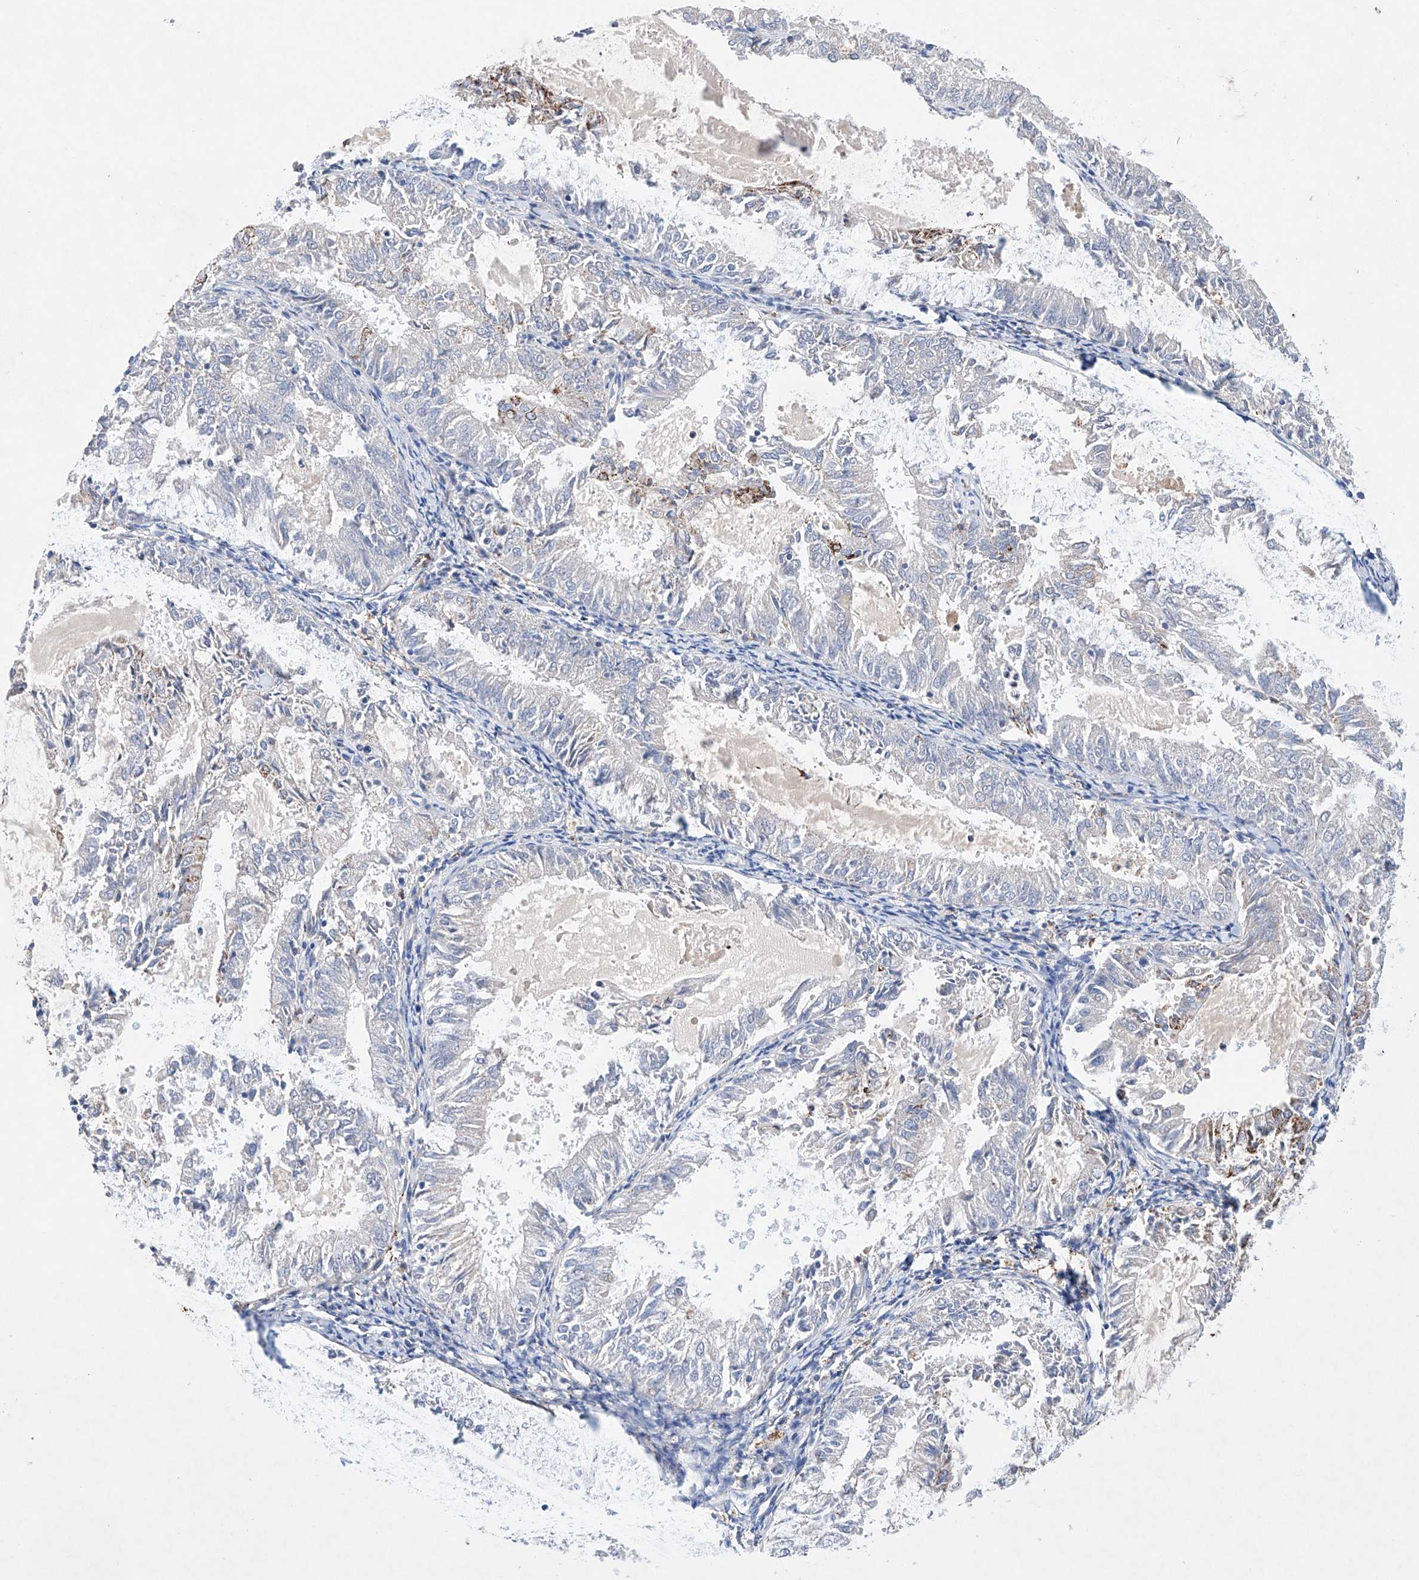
{"staining": {"intensity": "negative", "quantity": "none", "location": "none"}, "tissue": "endometrial cancer", "cell_type": "Tumor cells", "image_type": "cancer", "snomed": [{"axis": "morphology", "description": "Adenocarcinoma, NOS"}, {"axis": "topography", "description": "Endometrium"}], "caption": "Tumor cells are negative for brown protein staining in adenocarcinoma (endometrial).", "gene": "NRROS", "patient": {"sex": "female", "age": 57}}